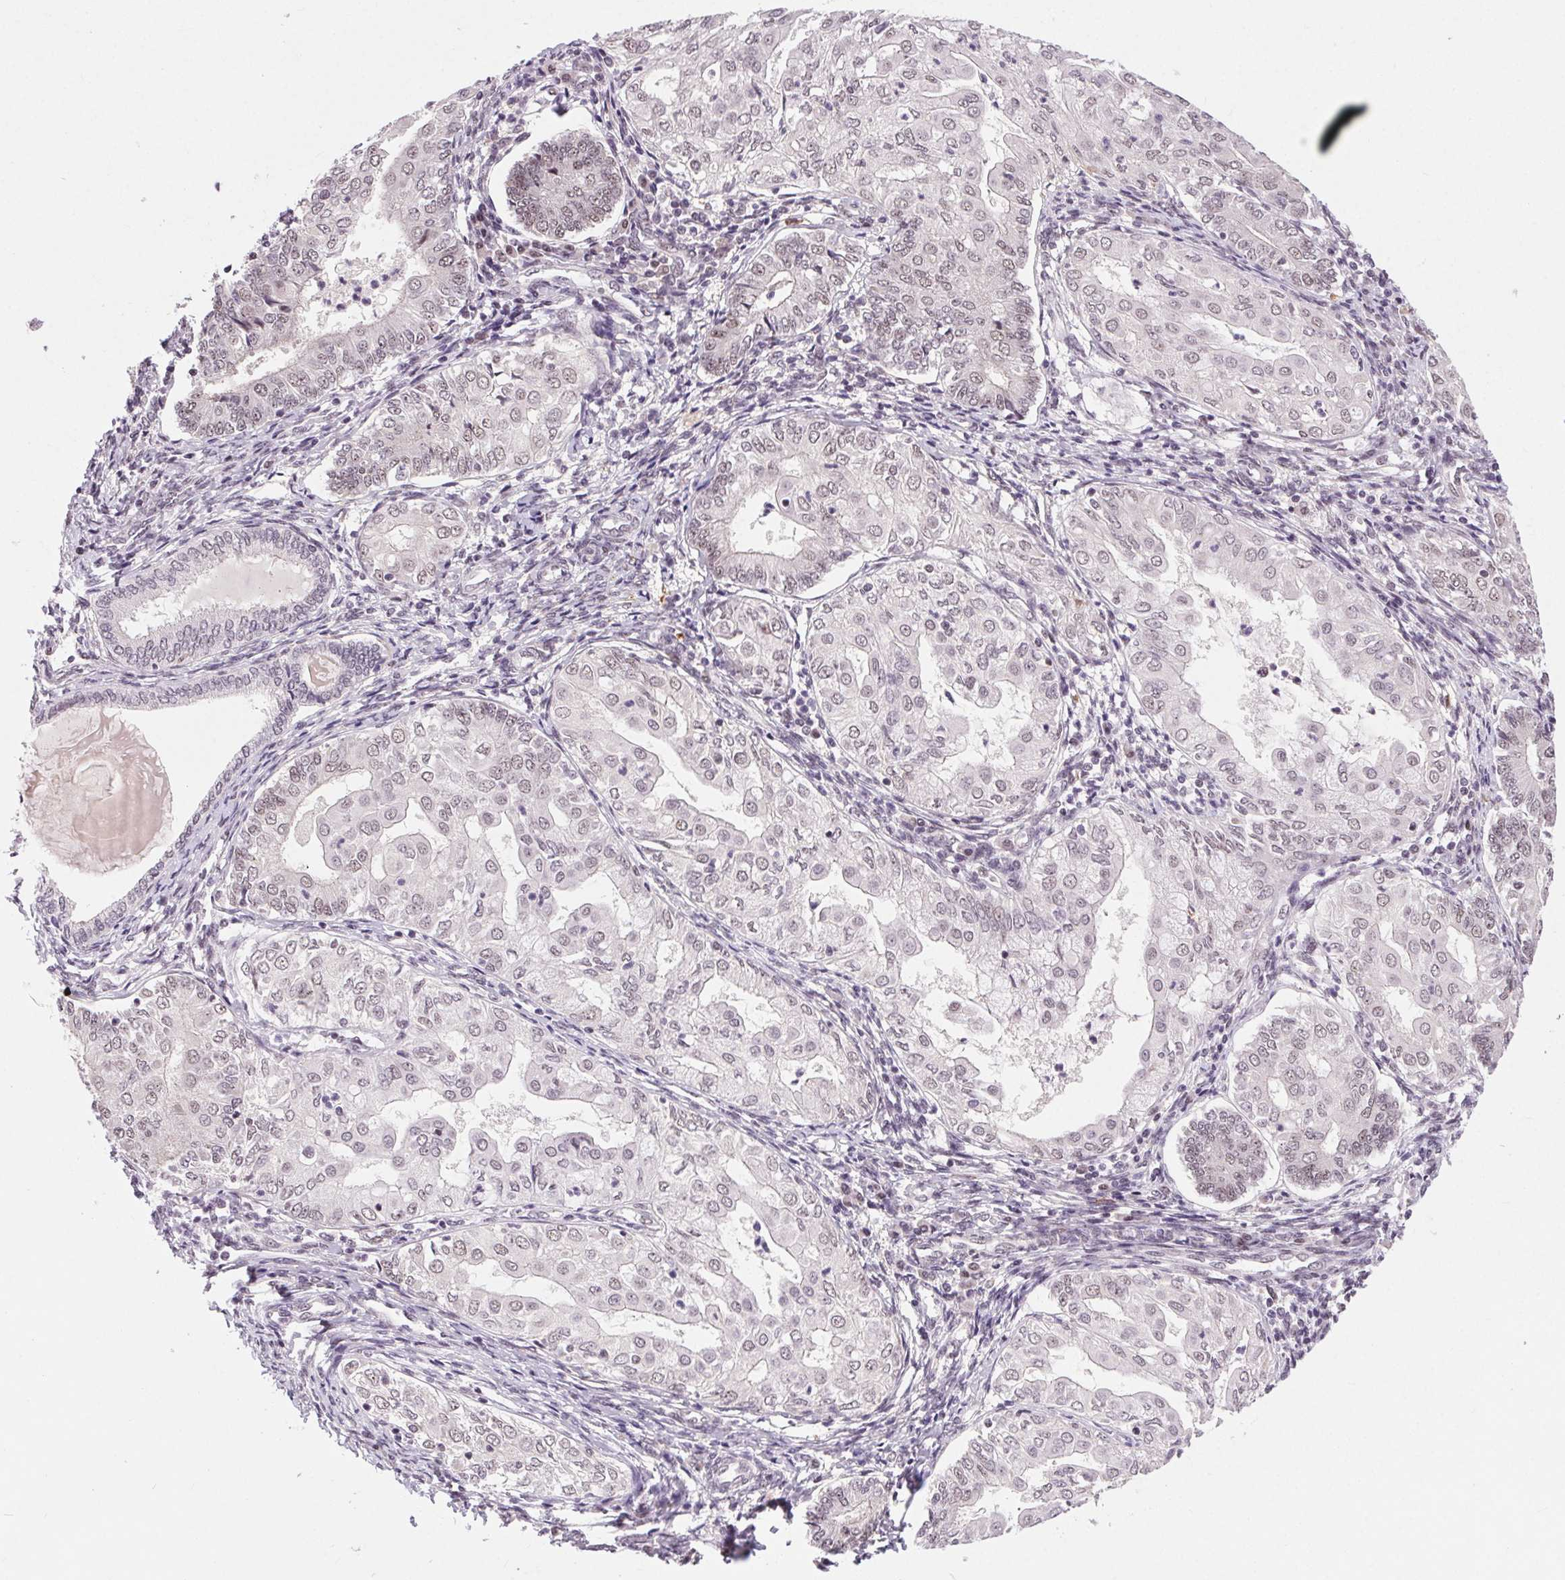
{"staining": {"intensity": "negative", "quantity": "none", "location": "none"}, "tissue": "endometrial cancer", "cell_type": "Tumor cells", "image_type": "cancer", "snomed": [{"axis": "morphology", "description": "Adenocarcinoma, NOS"}, {"axis": "topography", "description": "Endometrium"}], "caption": "Tumor cells are negative for brown protein staining in adenocarcinoma (endometrial). Brightfield microscopy of IHC stained with DAB (3,3'-diaminobenzidine) (brown) and hematoxylin (blue), captured at high magnification.", "gene": "CD2BP2", "patient": {"sex": "female", "age": 68}}